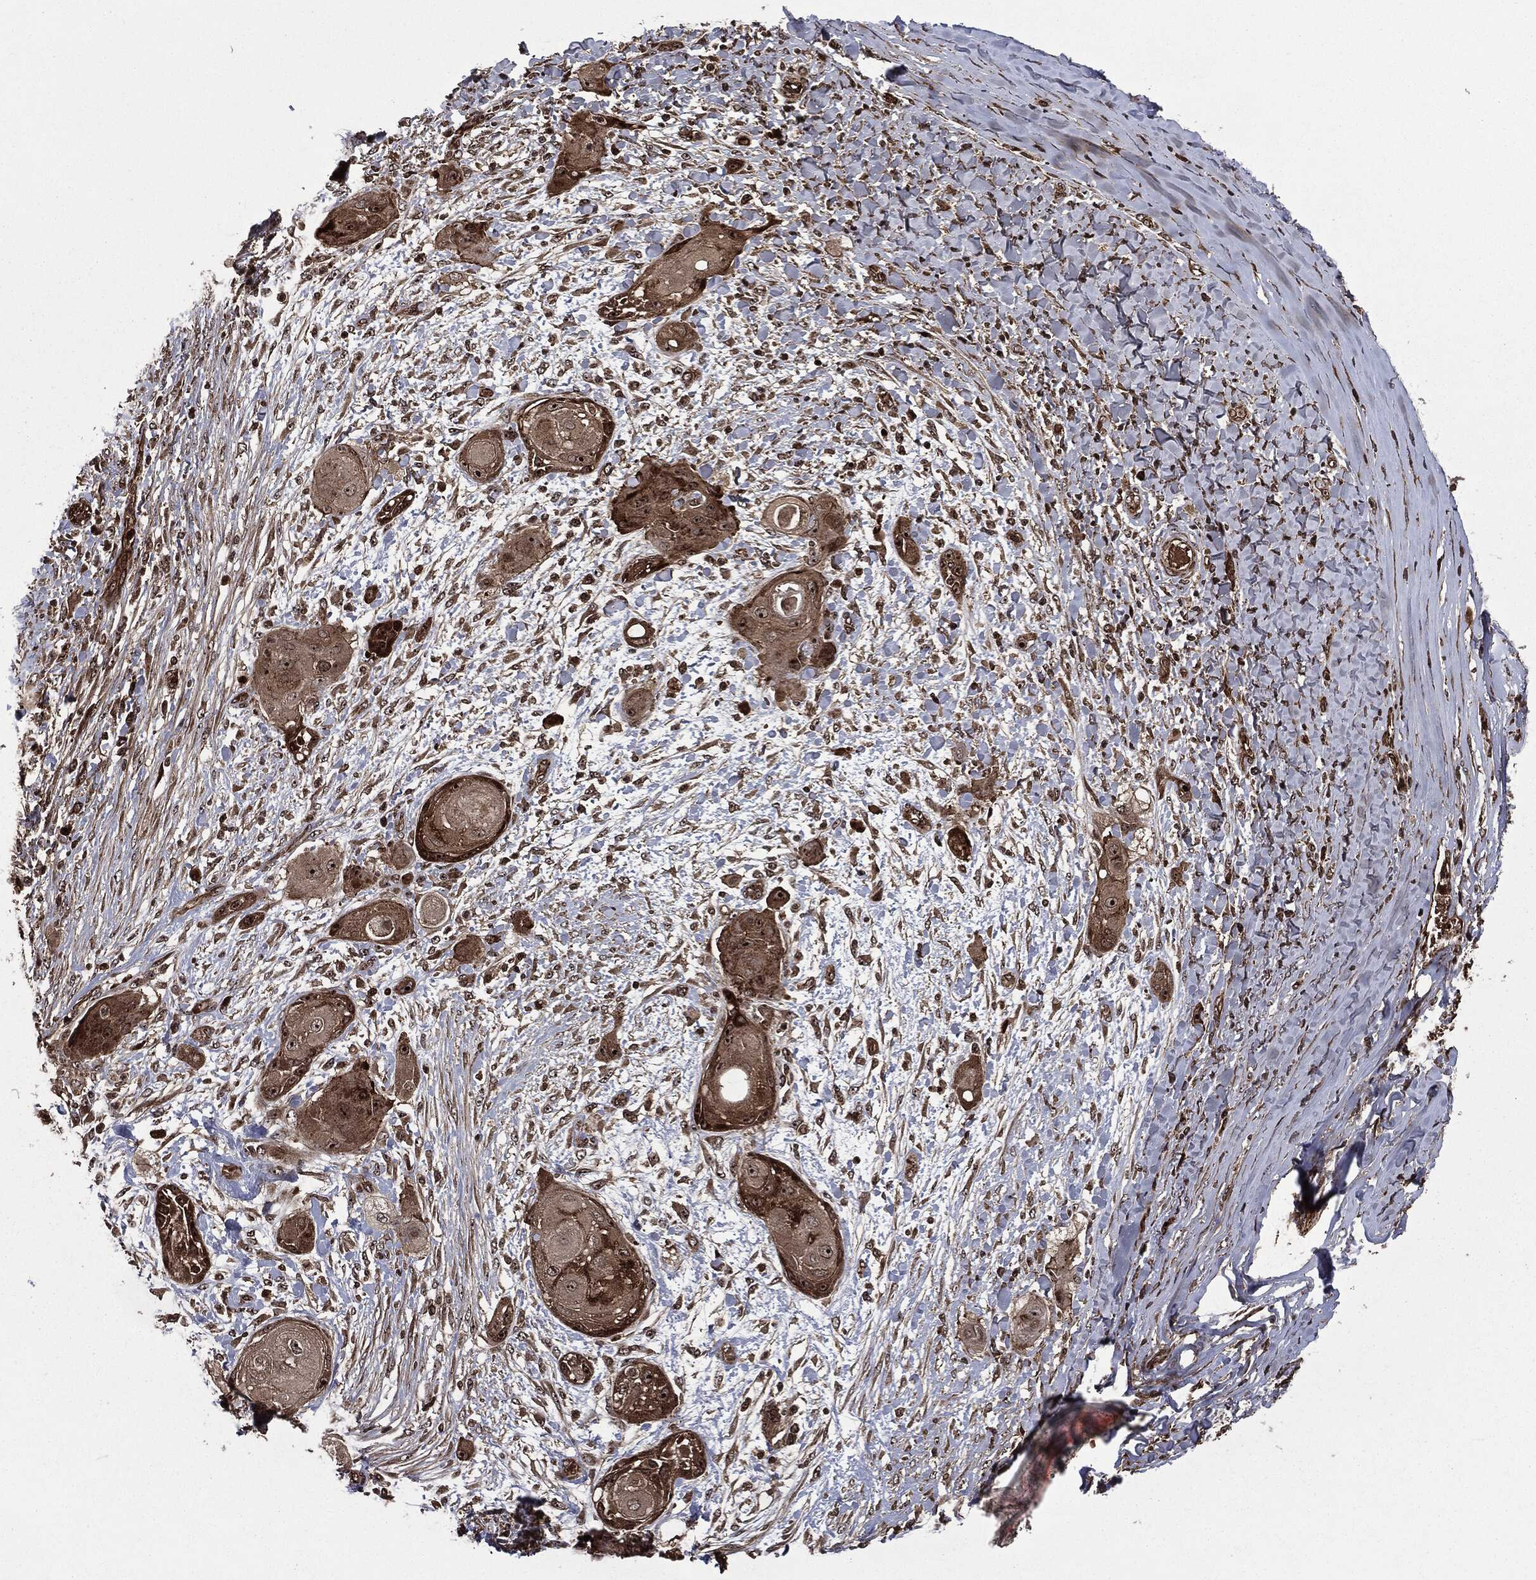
{"staining": {"intensity": "strong", "quantity": ">75%", "location": "cytoplasmic/membranous,nuclear"}, "tissue": "skin cancer", "cell_type": "Tumor cells", "image_type": "cancer", "snomed": [{"axis": "morphology", "description": "Squamous cell carcinoma, NOS"}, {"axis": "topography", "description": "Skin"}], "caption": "Tumor cells exhibit high levels of strong cytoplasmic/membranous and nuclear staining in approximately >75% of cells in skin squamous cell carcinoma. Nuclei are stained in blue.", "gene": "CARD6", "patient": {"sex": "male", "age": 62}}